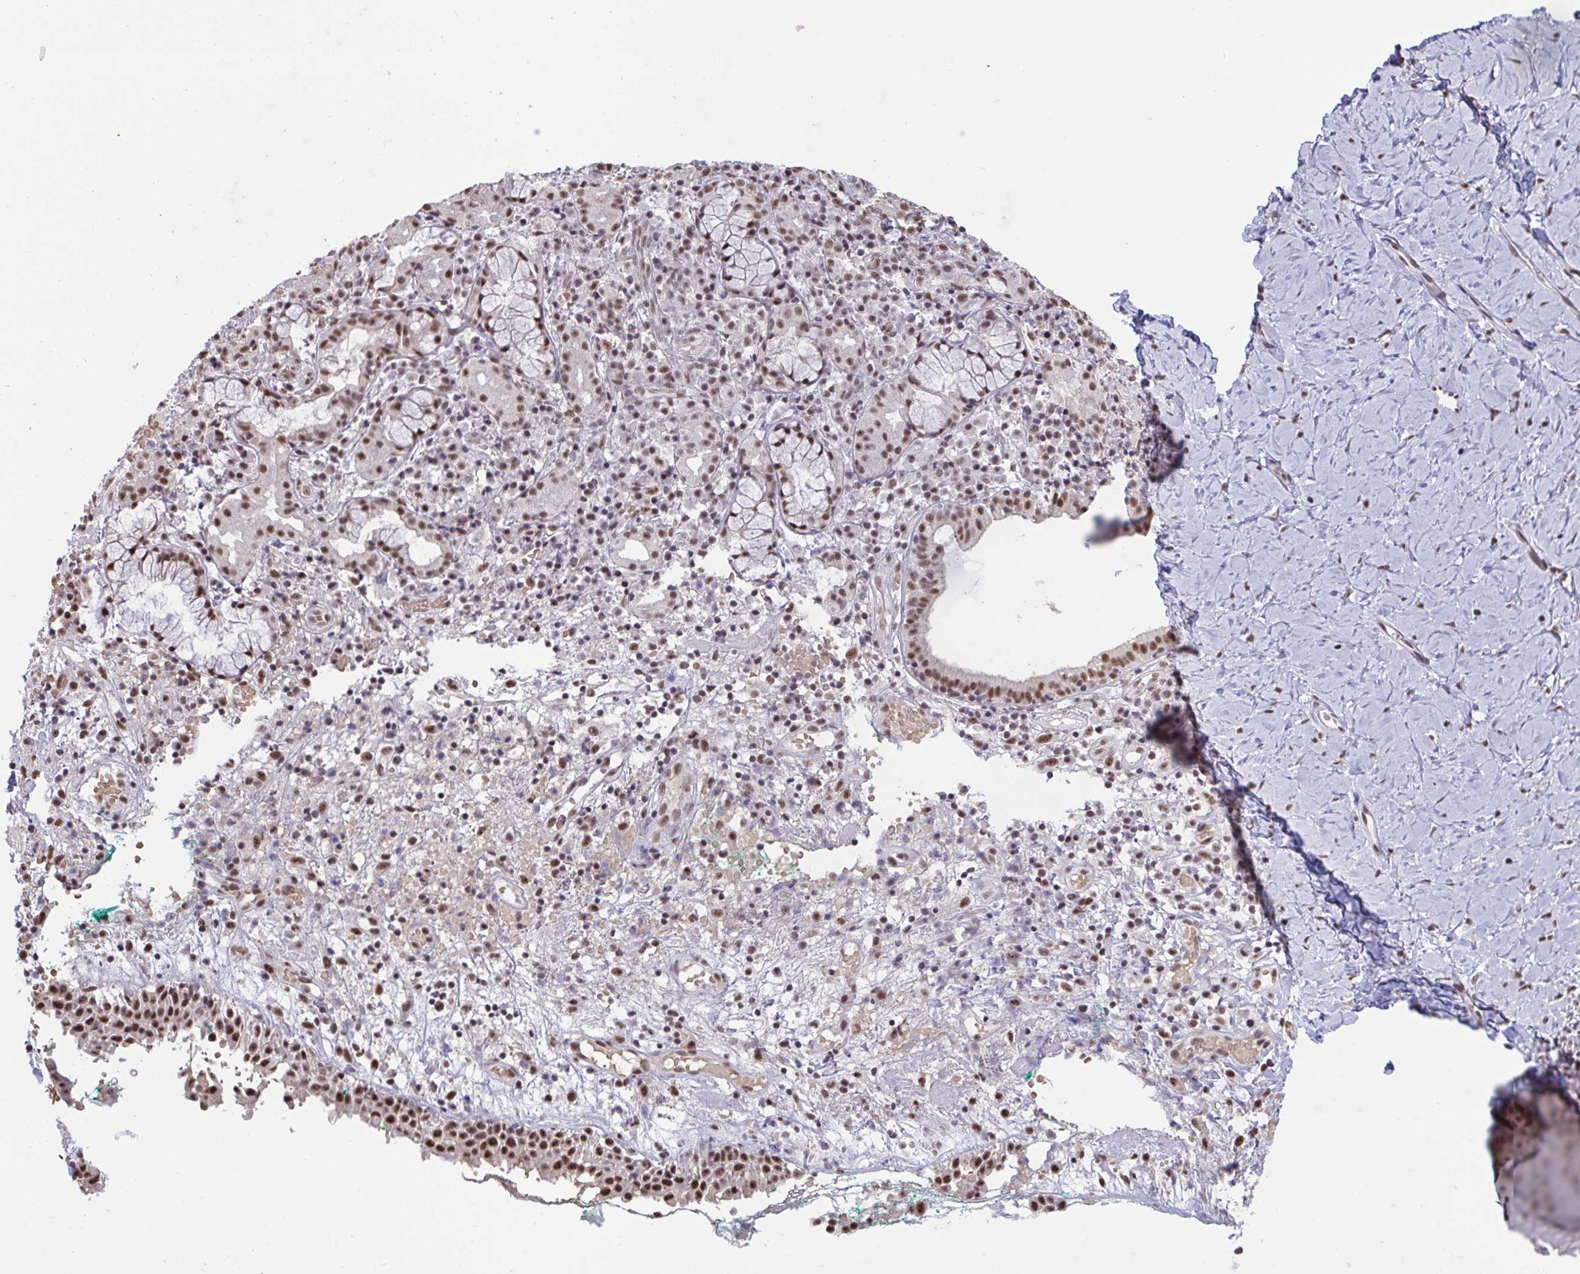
{"staining": {"intensity": "strong", "quantity": ">75%", "location": "nuclear"}, "tissue": "nasopharynx", "cell_type": "Respiratory epithelial cells", "image_type": "normal", "snomed": [{"axis": "morphology", "description": "Normal tissue, NOS"}, {"axis": "morphology", "description": "Basal cell carcinoma"}, {"axis": "topography", "description": "Cartilage tissue"}, {"axis": "topography", "description": "Nasopharynx"}, {"axis": "topography", "description": "Oral tissue"}], "caption": "Protein staining by immunohistochemistry (IHC) displays strong nuclear staining in about >75% of respiratory epithelial cells in benign nasopharynx. (DAB IHC with brightfield microscopy, high magnification).", "gene": "PUF60", "patient": {"sex": "female", "age": 77}}